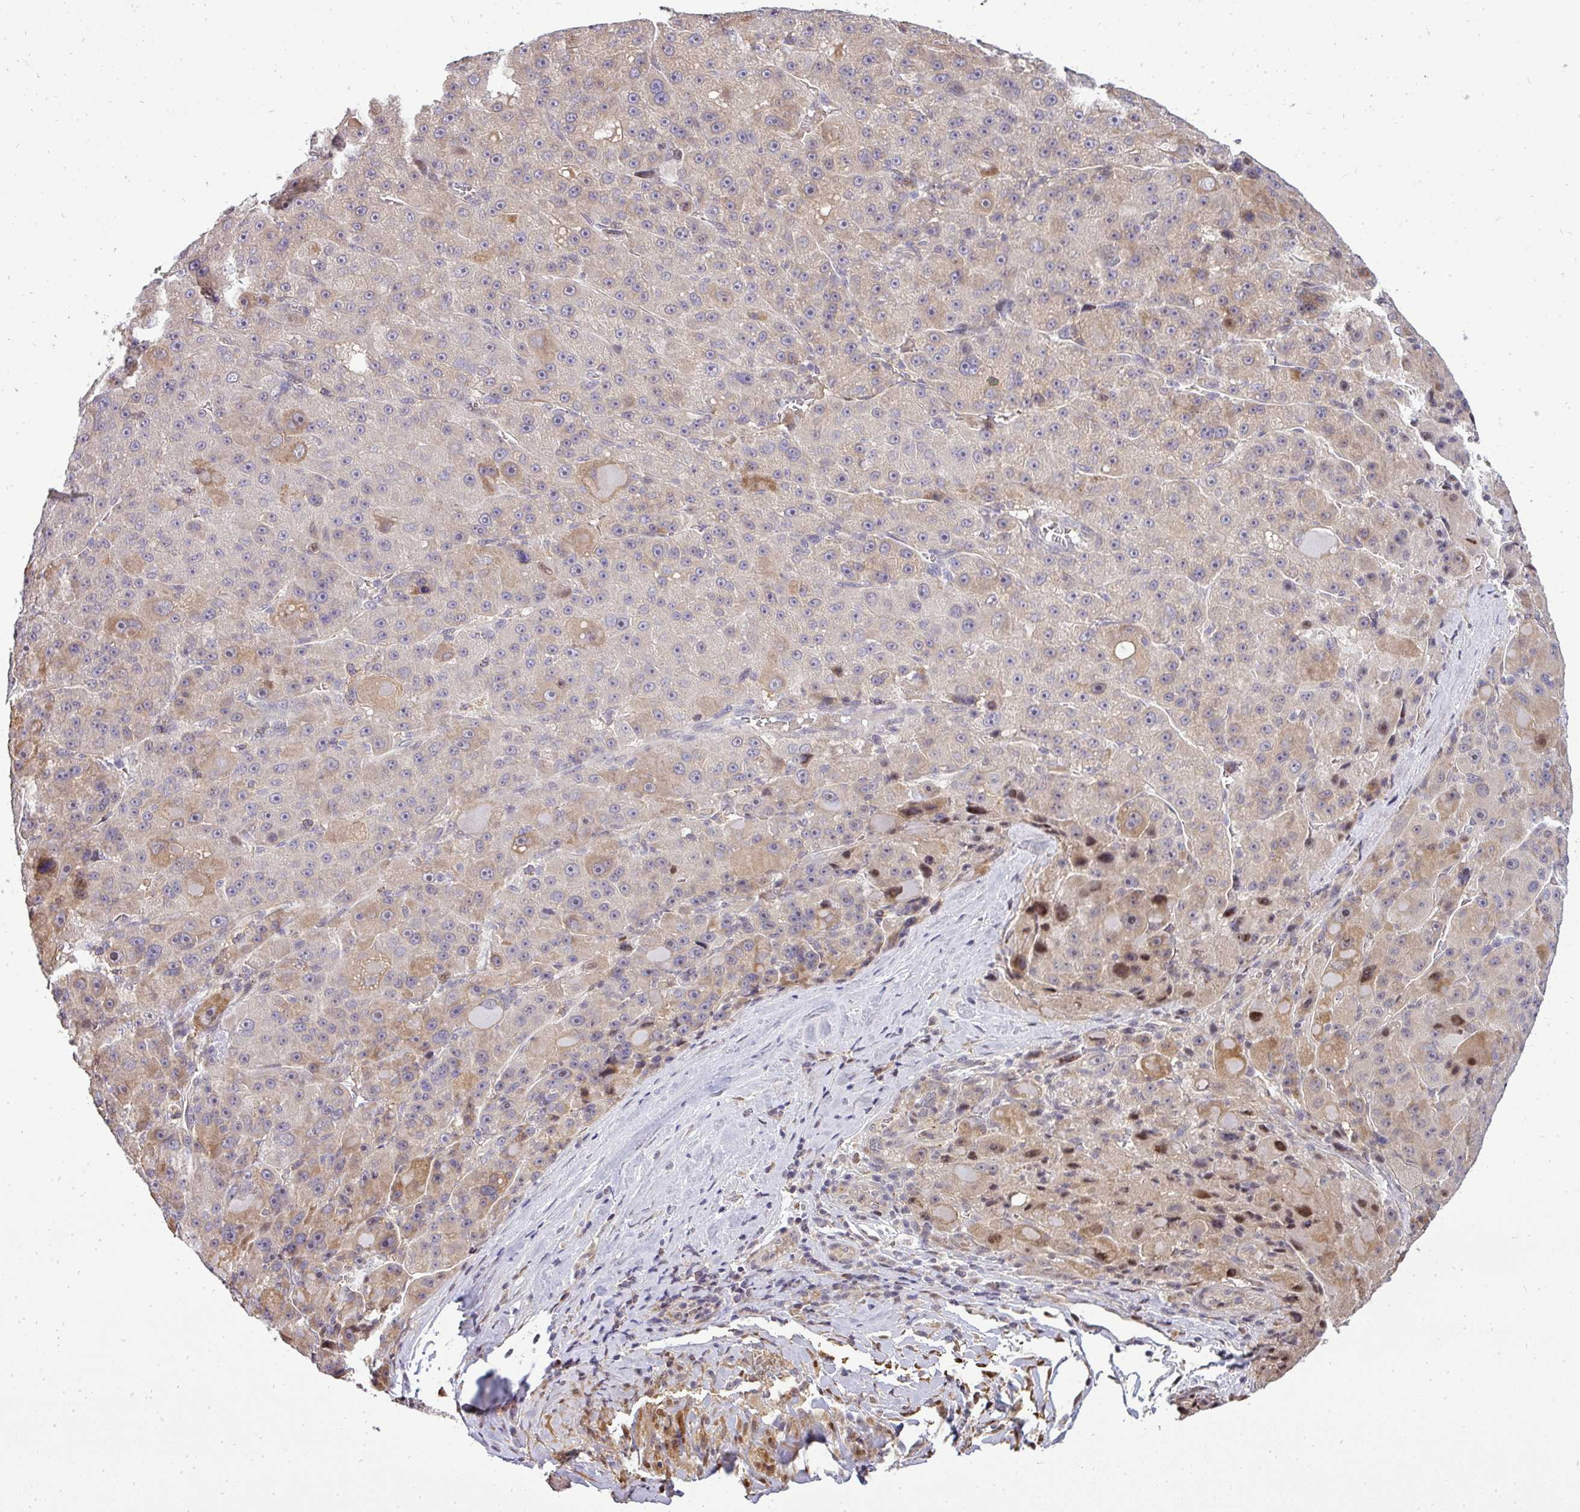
{"staining": {"intensity": "moderate", "quantity": "25%-75%", "location": "cytoplasmic/membranous,nuclear"}, "tissue": "liver cancer", "cell_type": "Tumor cells", "image_type": "cancer", "snomed": [{"axis": "morphology", "description": "Carcinoma, Hepatocellular, NOS"}, {"axis": "topography", "description": "Liver"}], "caption": "Liver hepatocellular carcinoma tissue shows moderate cytoplasmic/membranous and nuclear positivity in about 25%-75% of tumor cells", "gene": "PATZ1", "patient": {"sex": "male", "age": 76}}